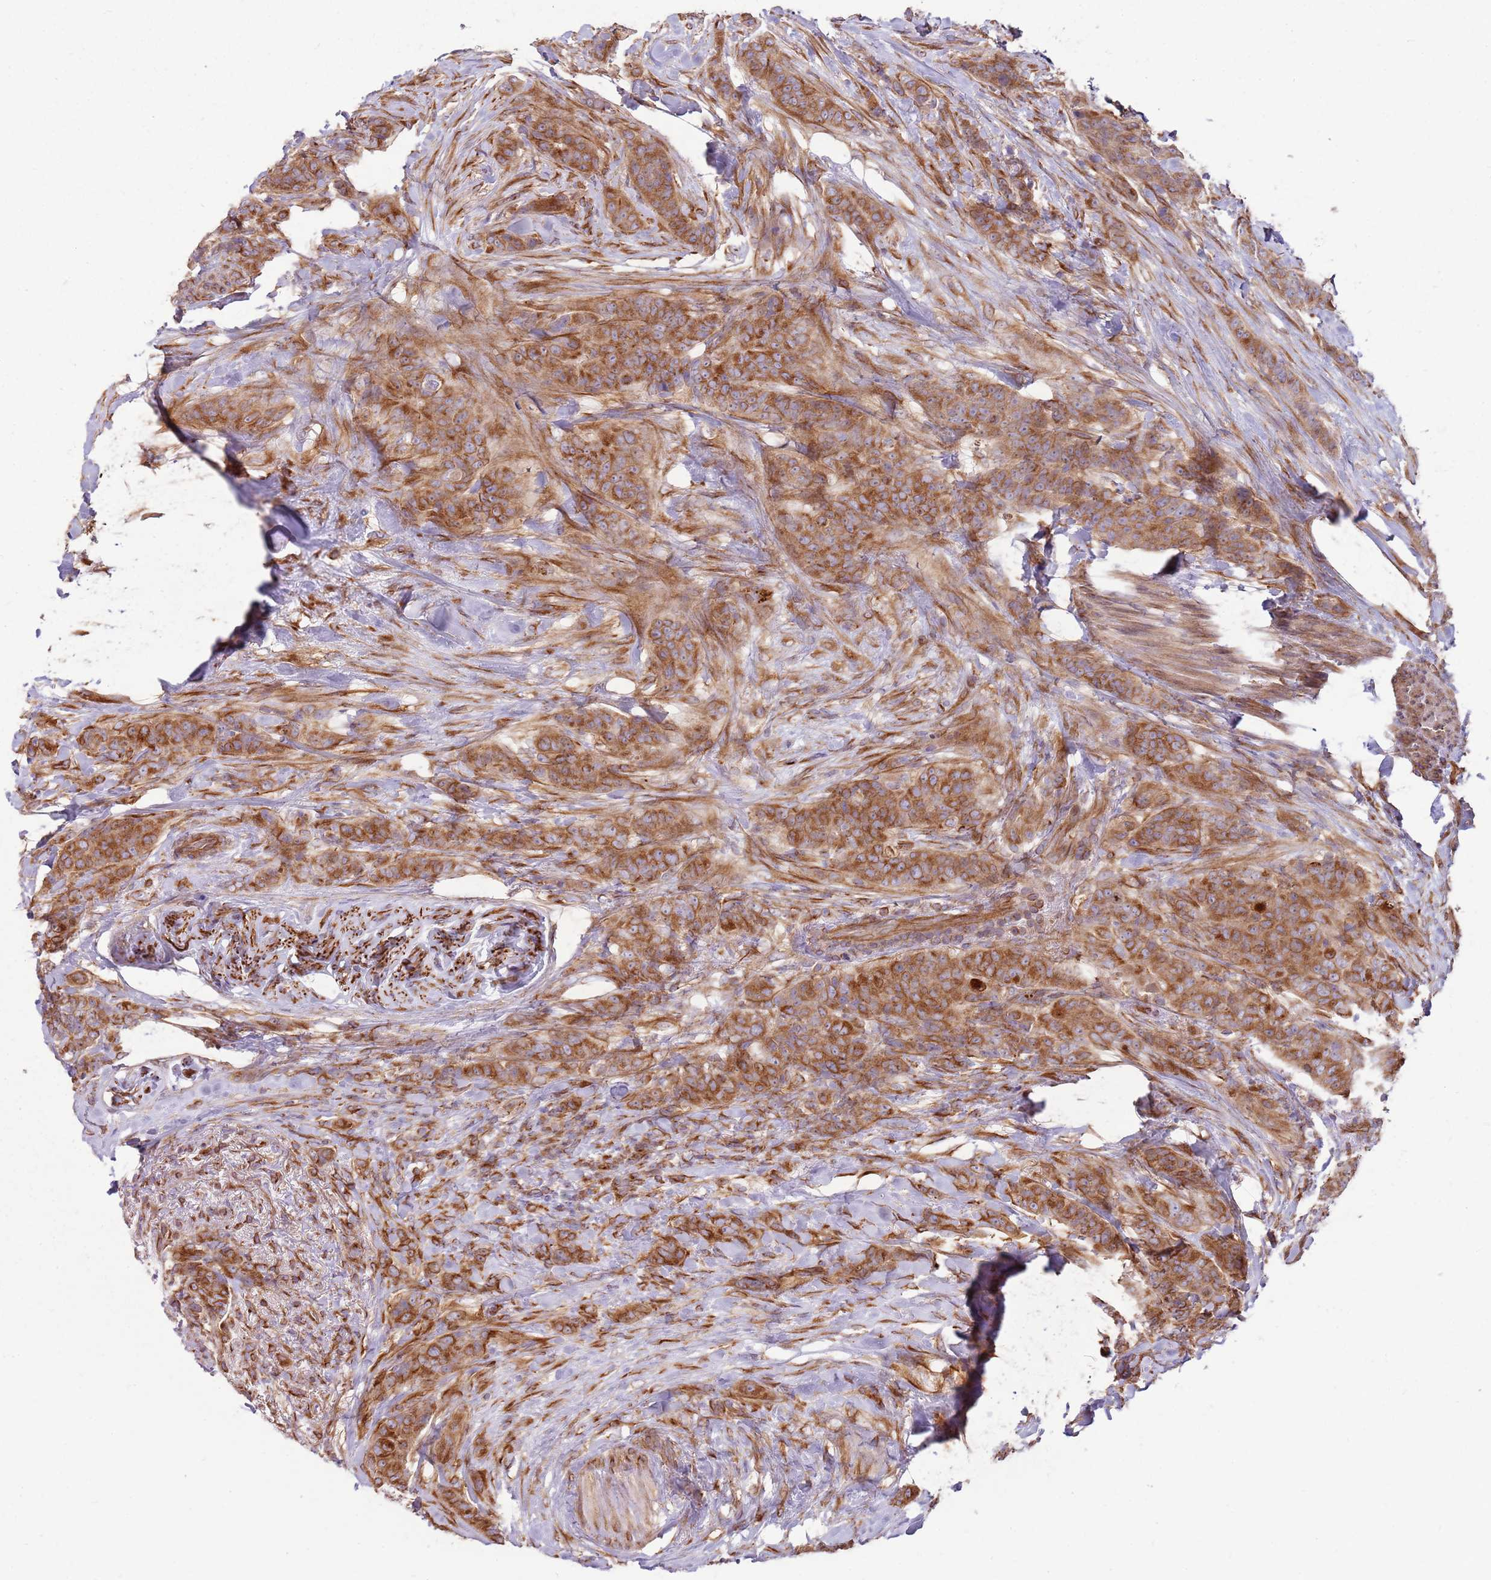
{"staining": {"intensity": "moderate", "quantity": ">75%", "location": "cytoplasmic/membranous"}, "tissue": "breast cancer", "cell_type": "Tumor cells", "image_type": "cancer", "snomed": [{"axis": "morphology", "description": "Duct carcinoma"}, {"axis": "topography", "description": "Breast"}], "caption": "Approximately >75% of tumor cells in breast cancer exhibit moderate cytoplasmic/membranous protein positivity as visualized by brown immunohistochemical staining.", "gene": "EMC1", "patient": {"sex": "female", "age": 40}}